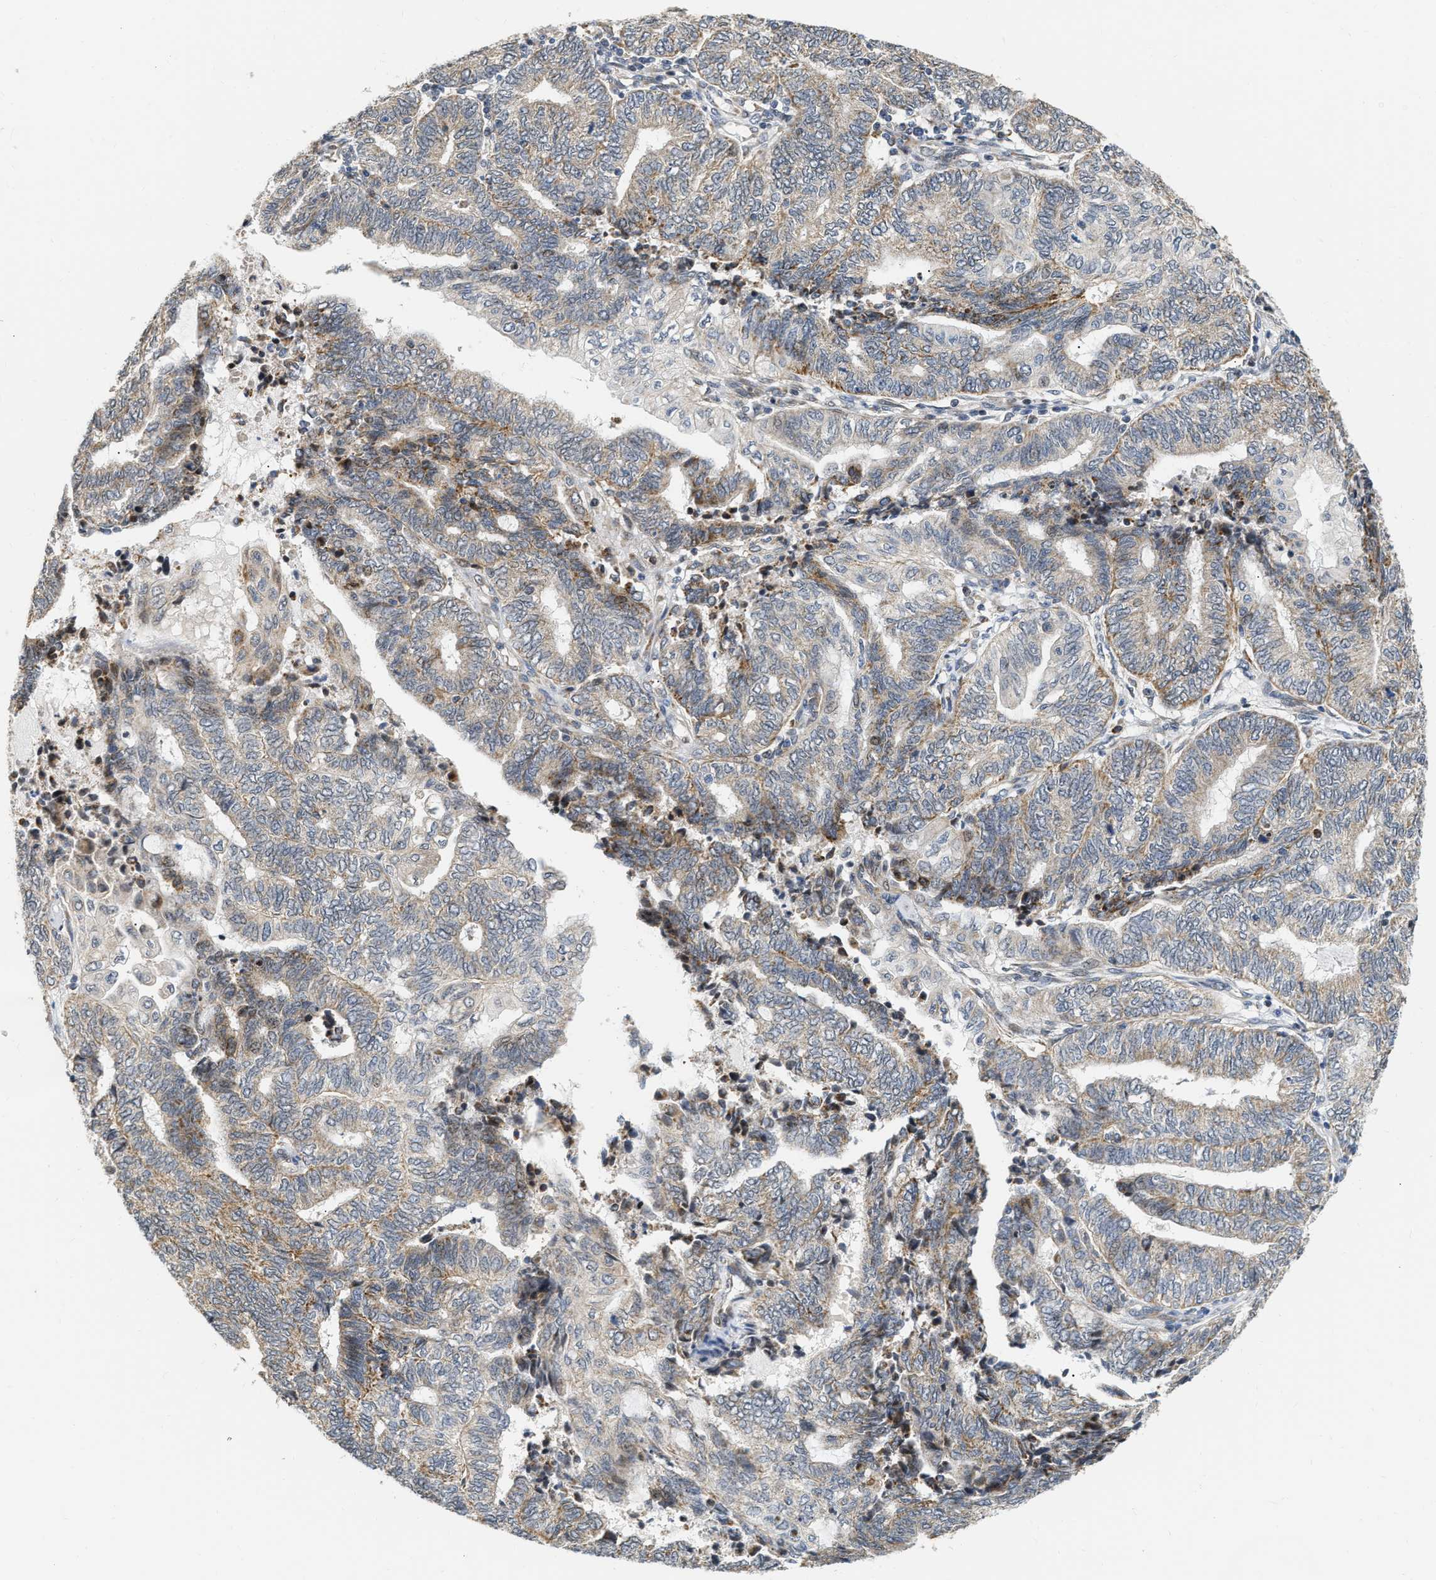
{"staining": {"intensity": "weak", "quantity": ">75%", "location": "cytoplasmic/membranous"}, "tissue": "endometrial cancer", "cell_type": "Tumor cells", "image_type": "cancer", "snomed": [{"axis": "morphology", "description": "Adenocarcinoma, NOS"}, {"axis": "topography", "description": "Uterus"}, {"axis": "topography", "description": "Endometrium"}], "caption": "The immunohistochemical stain labels weak cytoplasmic/membranous positivity in tumor cells of endometrial cancer (adenocarcinoma) tissue.", "gene": "DEPTOR", "patient": {"sex": "female", "age": 70}}